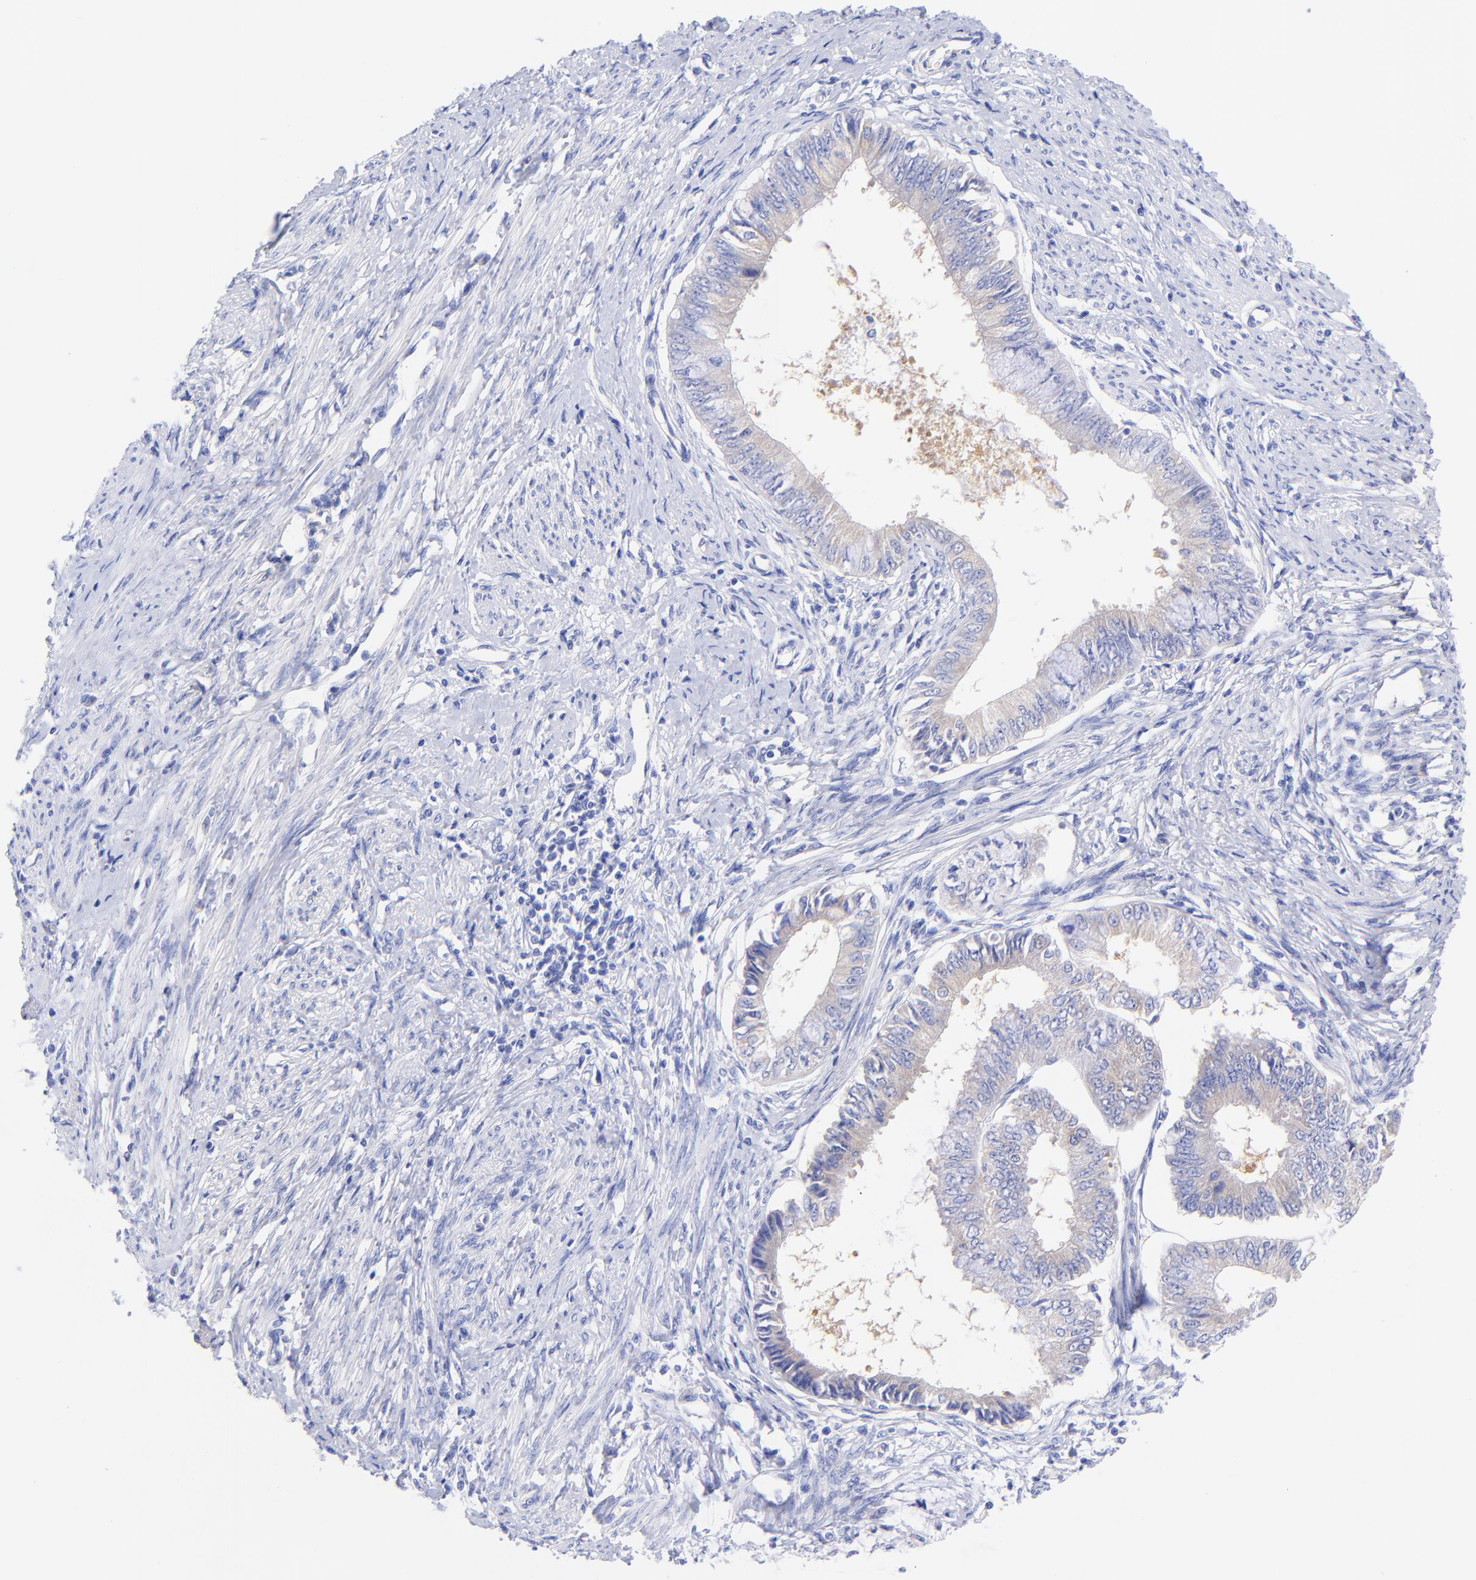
{"staining": {"intensity": "weak", "quantity": "25%-75%", "location": "cytoplasmic/membranous"}, "tissue": "endometrial cancer", "cell_type": "Tumor cells", "image_type": "cancer", "snomed": [{"axis": "morphology", "description": "Adenocarcinoma, NOS"}, {"axis": "topography", "description": "Endometrium"}], "caption": "Tumor cells exhibit weak cytoplasmic/membranous staining in approximately 25%-75% of cells in endometrial adenocarcinoma.", "gene": "GPHN", "patient": {"sex": "female", "age": 76}}